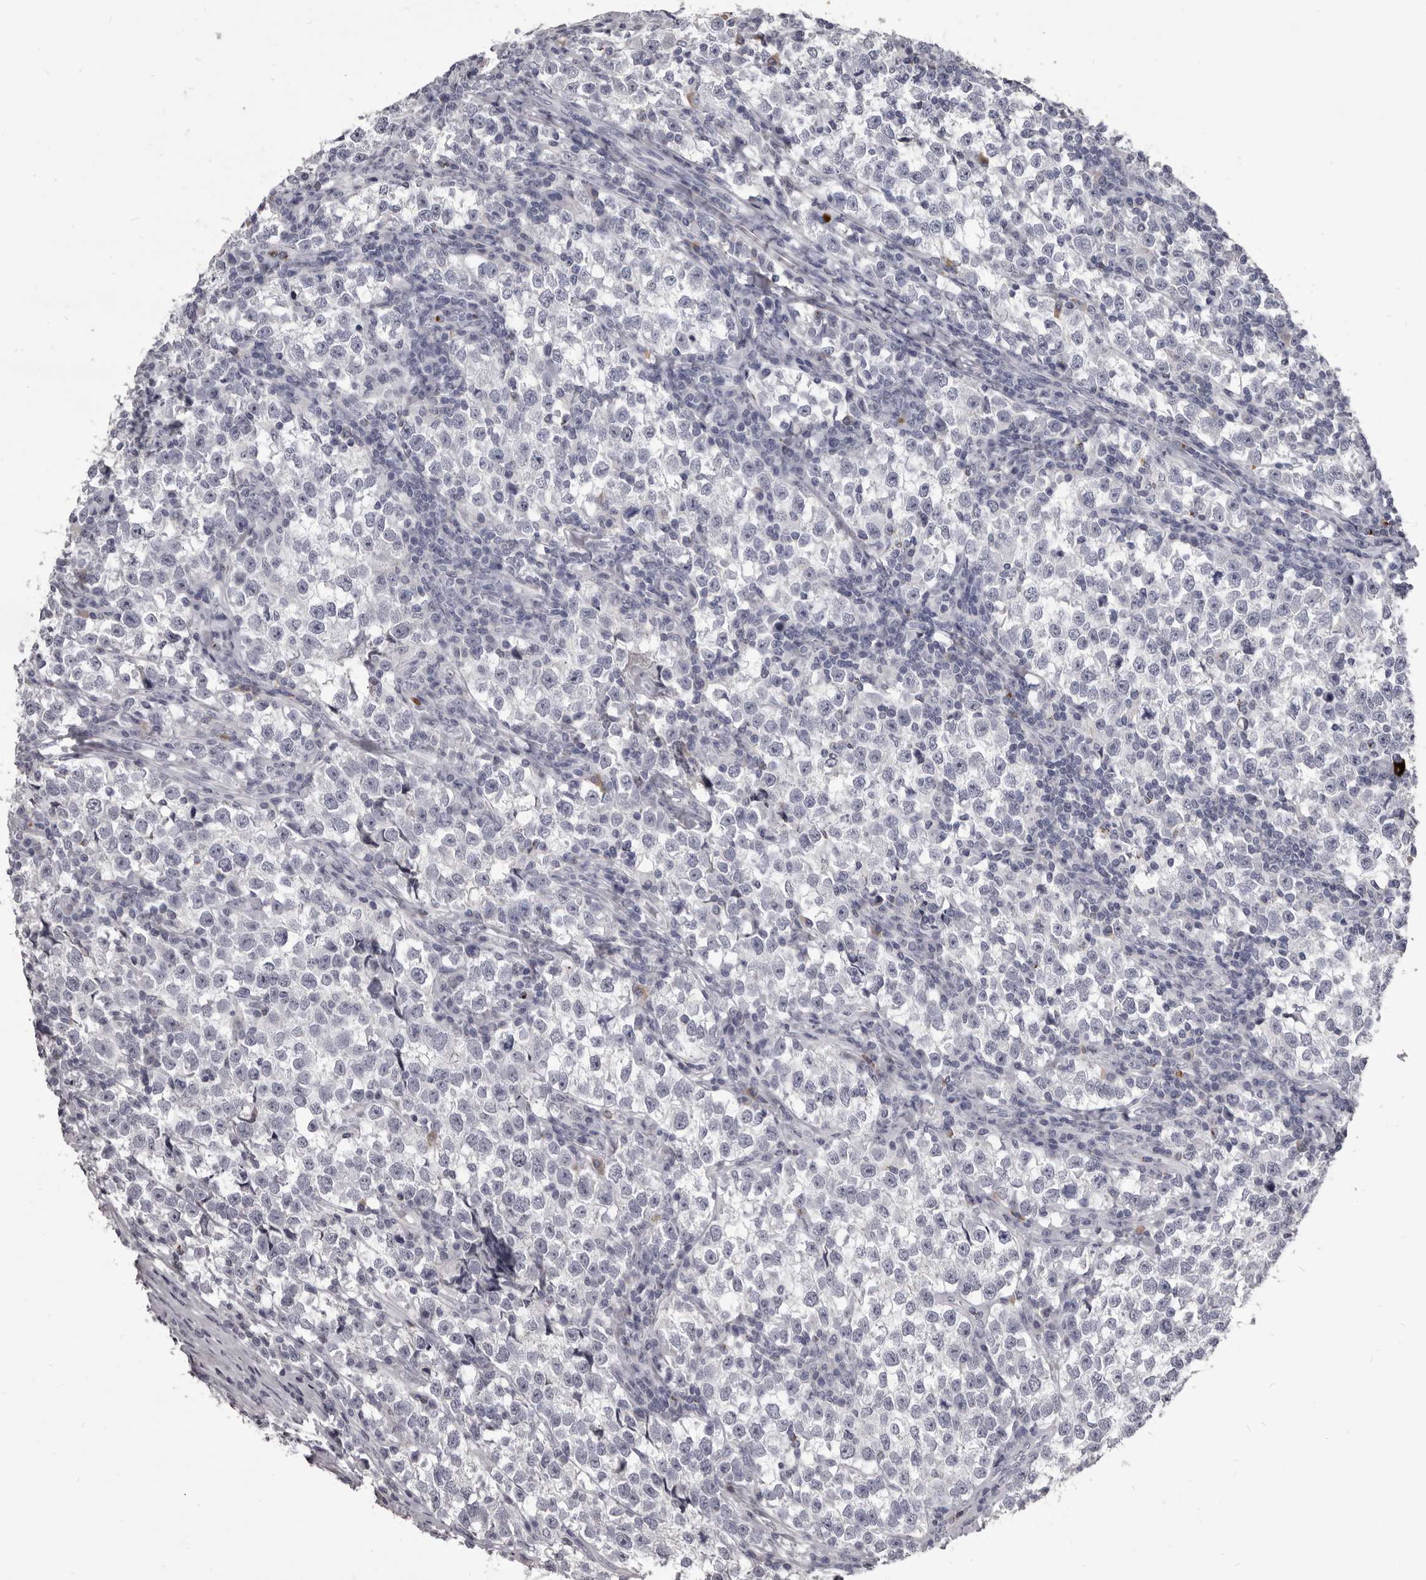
{"staining": {"intensity": "negative", "quantity": "none", "location": "none"}, "tissue": "testis cancer", "cell_type": "Tumor cells", "image_type": "cancer", "snomed": [{"axis": "morphology", "description": "Normal tissue, NOS"}, {"axis": "morphology", "description": "Seminoma, NOS"}, {"axis": "topography", "description": "Testis"}], "caption": "Immunohistochemistry (IHC) photomicrograph of neoplastic tissue: human testis cancer (seminoma) stained with DAB exhibits no significant protein staining in tumor cells.", "gene": "GZMH", "patient": {"sex": "male", "age": 43}}